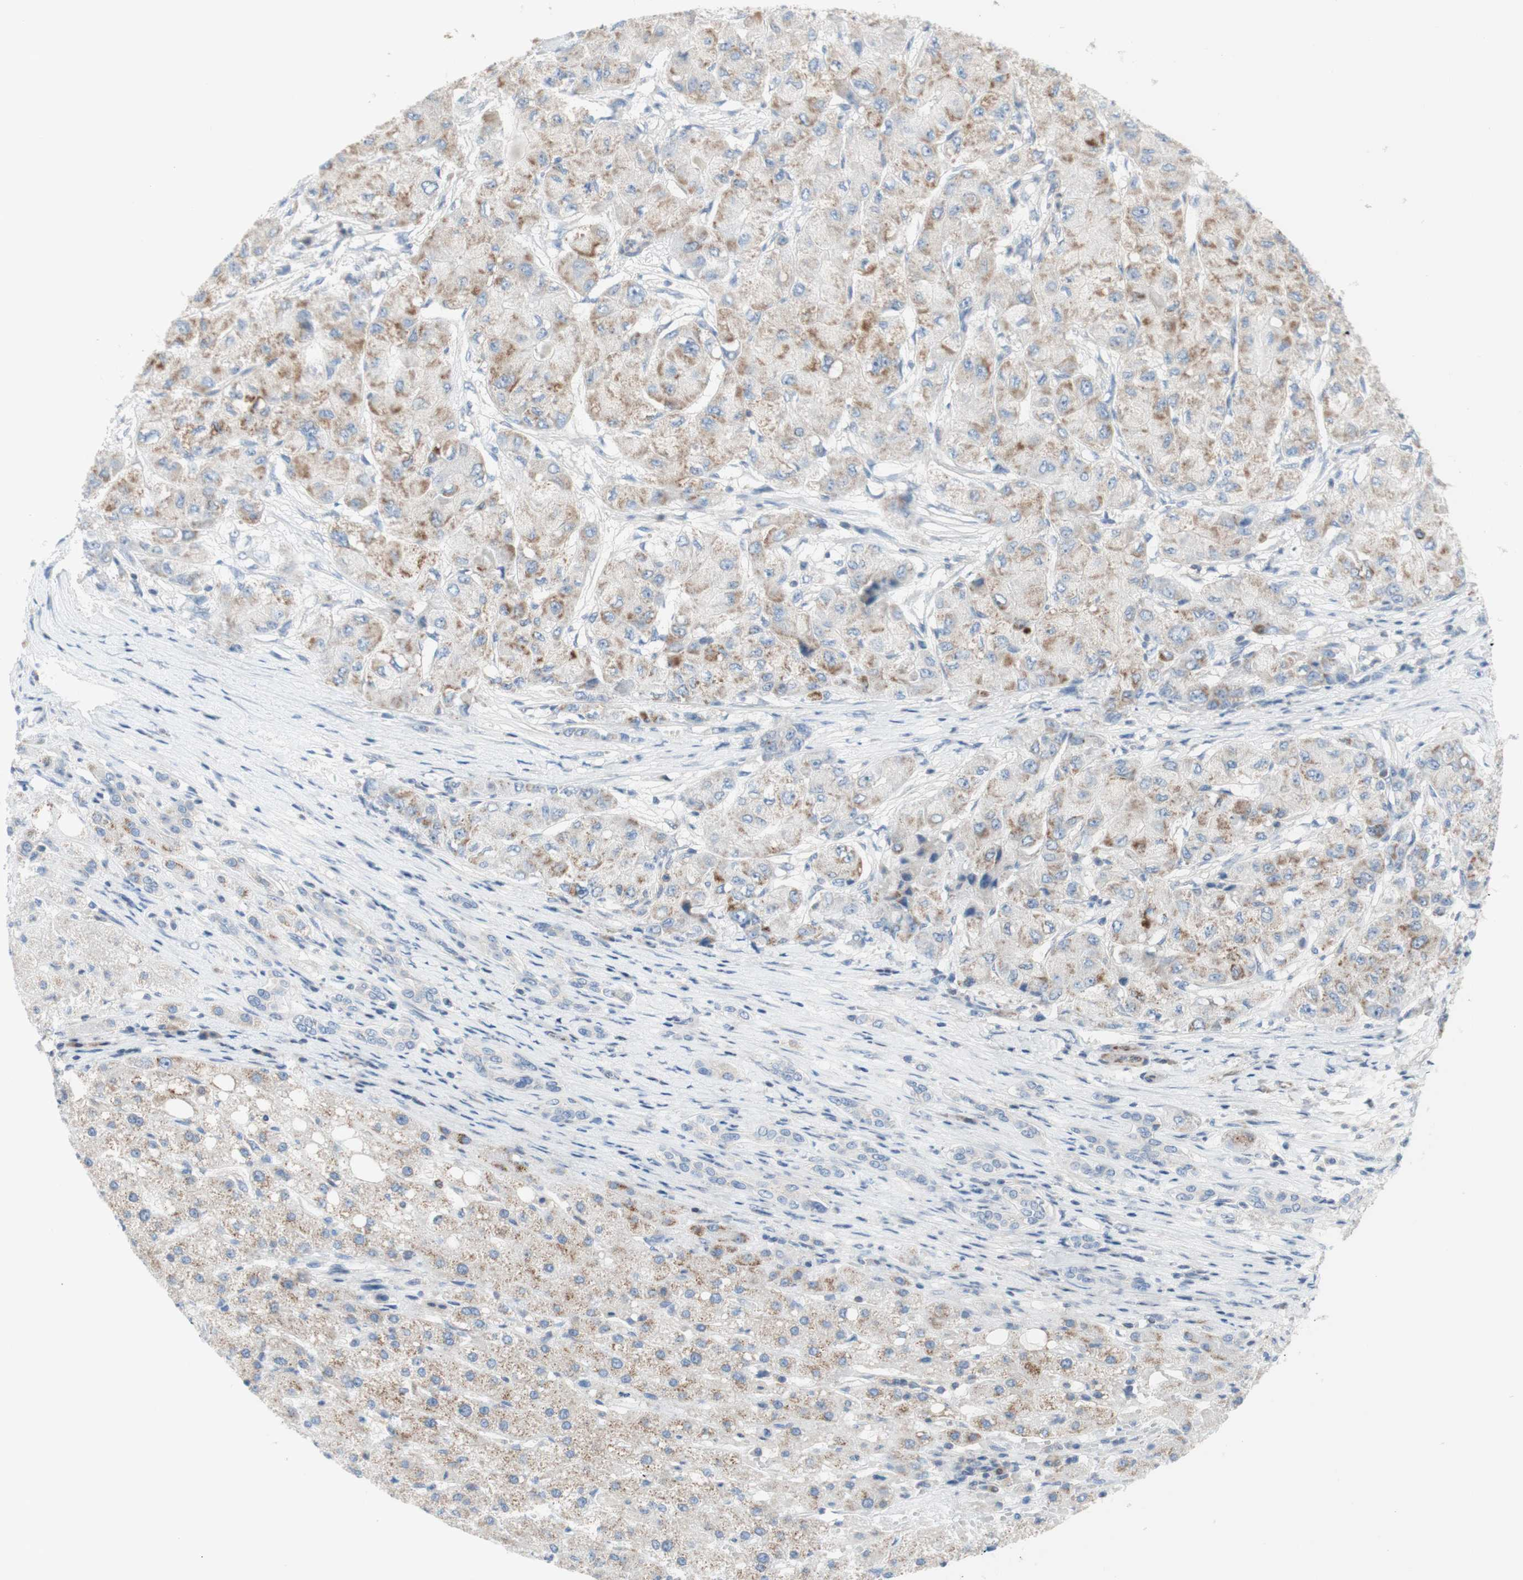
{"staining": {"intensity": "moderate", "quantity": ">75%", "location": "cytoplasmic/membranous"}, "tissue": "liver cancer", "cell_type": "Tumor cells", "image_type": "cancer", "snomed": [{"axis": "morphology", "description": "Carcinoma, Hepatocellular, NOS"}, {"axis": "topography", "description": "Liver"}], "caption": "Protein expression by immunohistochemistry reveals moderate cytoplasmic/membranous staining in approximately >75% of tumor cells in liver cancer (hepatocellular carcinoma).", "gene": "POU2AF1", "patient": {"sex": "male", "age": 80}}